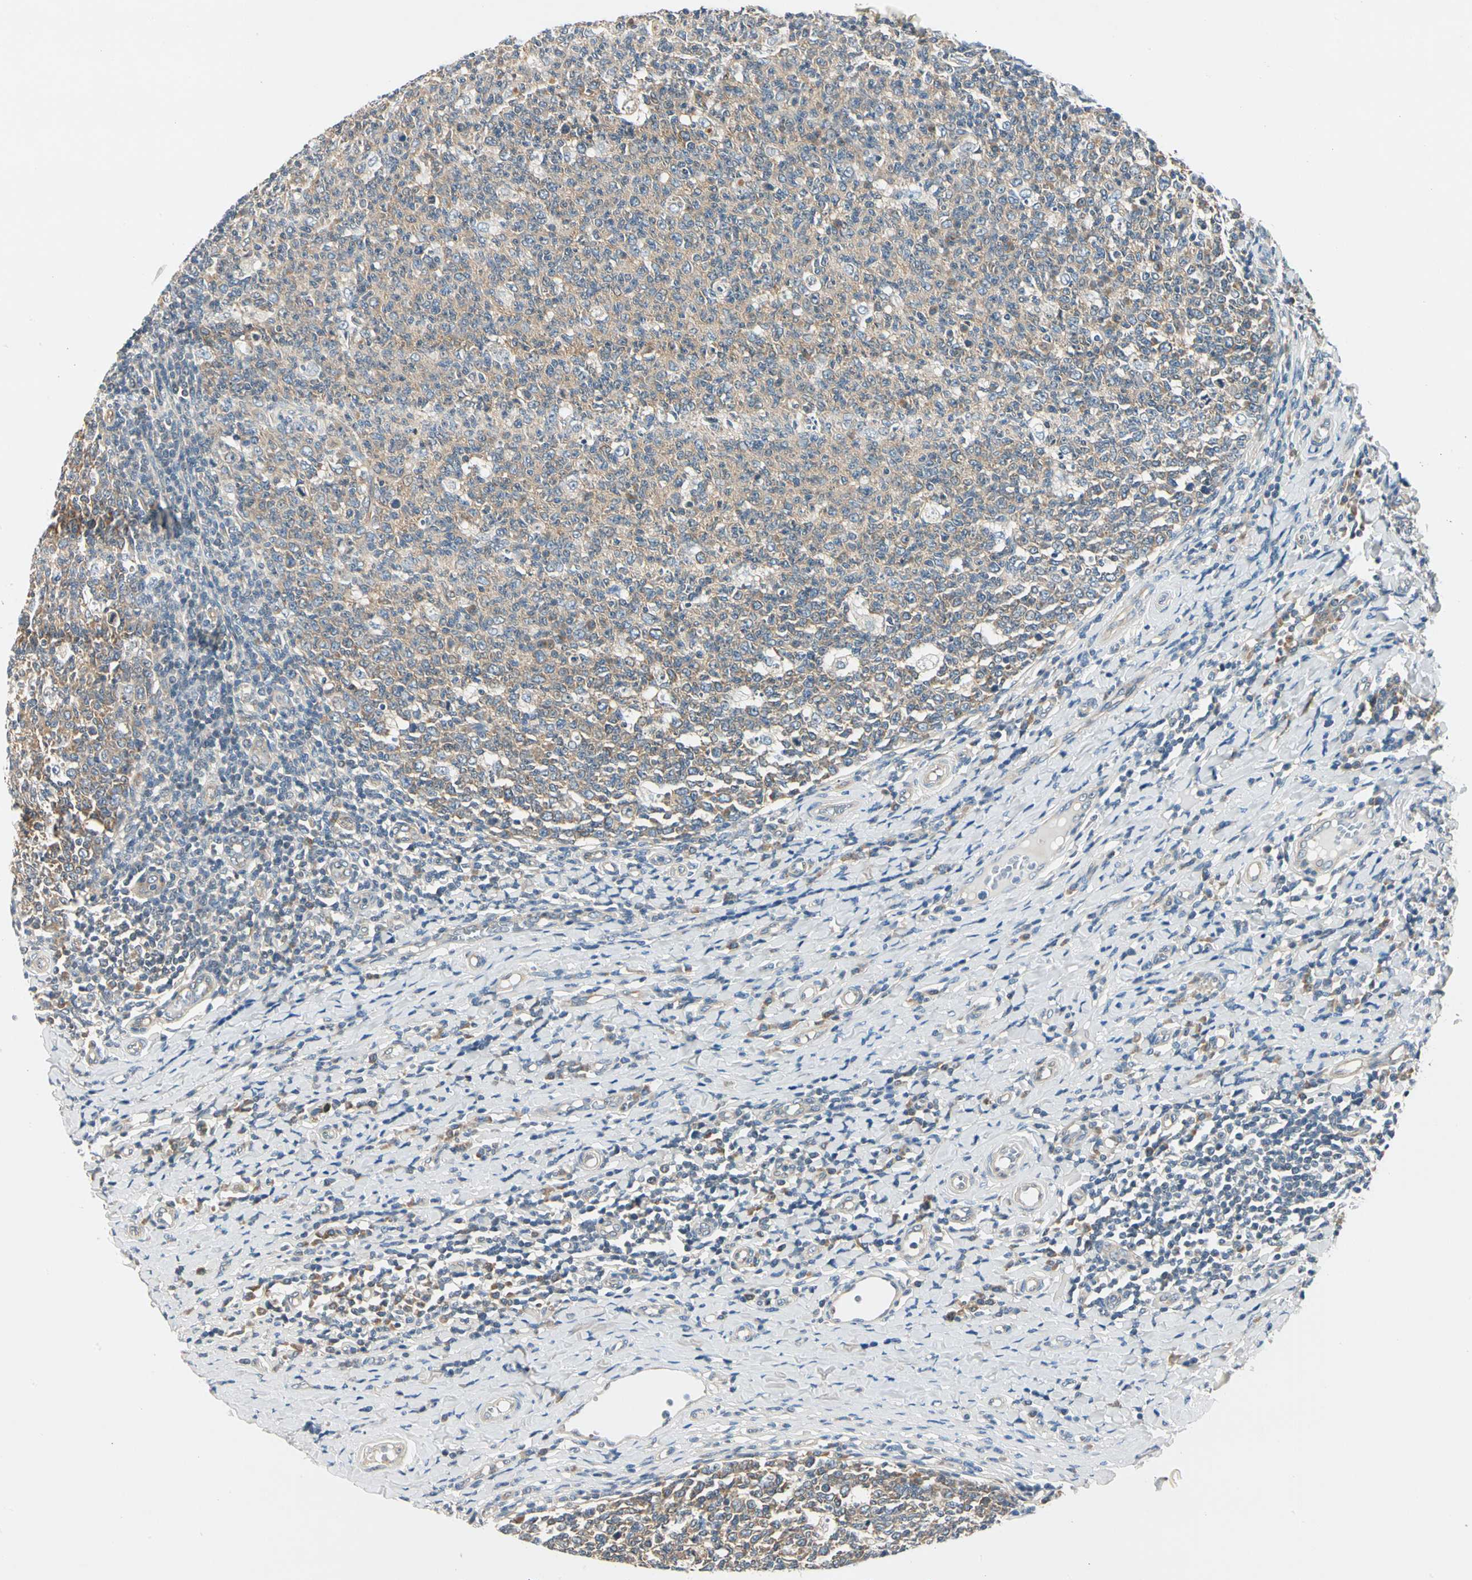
{"staining": {"intensity": "moderate", "quantity": ">75%", "location": "cytoplasmic/membranous"}, "tissue": "tonsil", "cell_type": "Germinal center cells", "image_type": "normal", "snomed": [{"axis": "morphology", "description": "Normal tissue, NOS"}, {"axis": "topography", "description": "Tonsil"}], "caption": "Protein expression by immunohistochemistry (IHC) shows moderate cytoplasmic/membranous expression in approximately >75% of germinal center cells in unremarkable tonsil.", "gene": "ROCK2", "patient": {"sex": "male", "age": 6}}